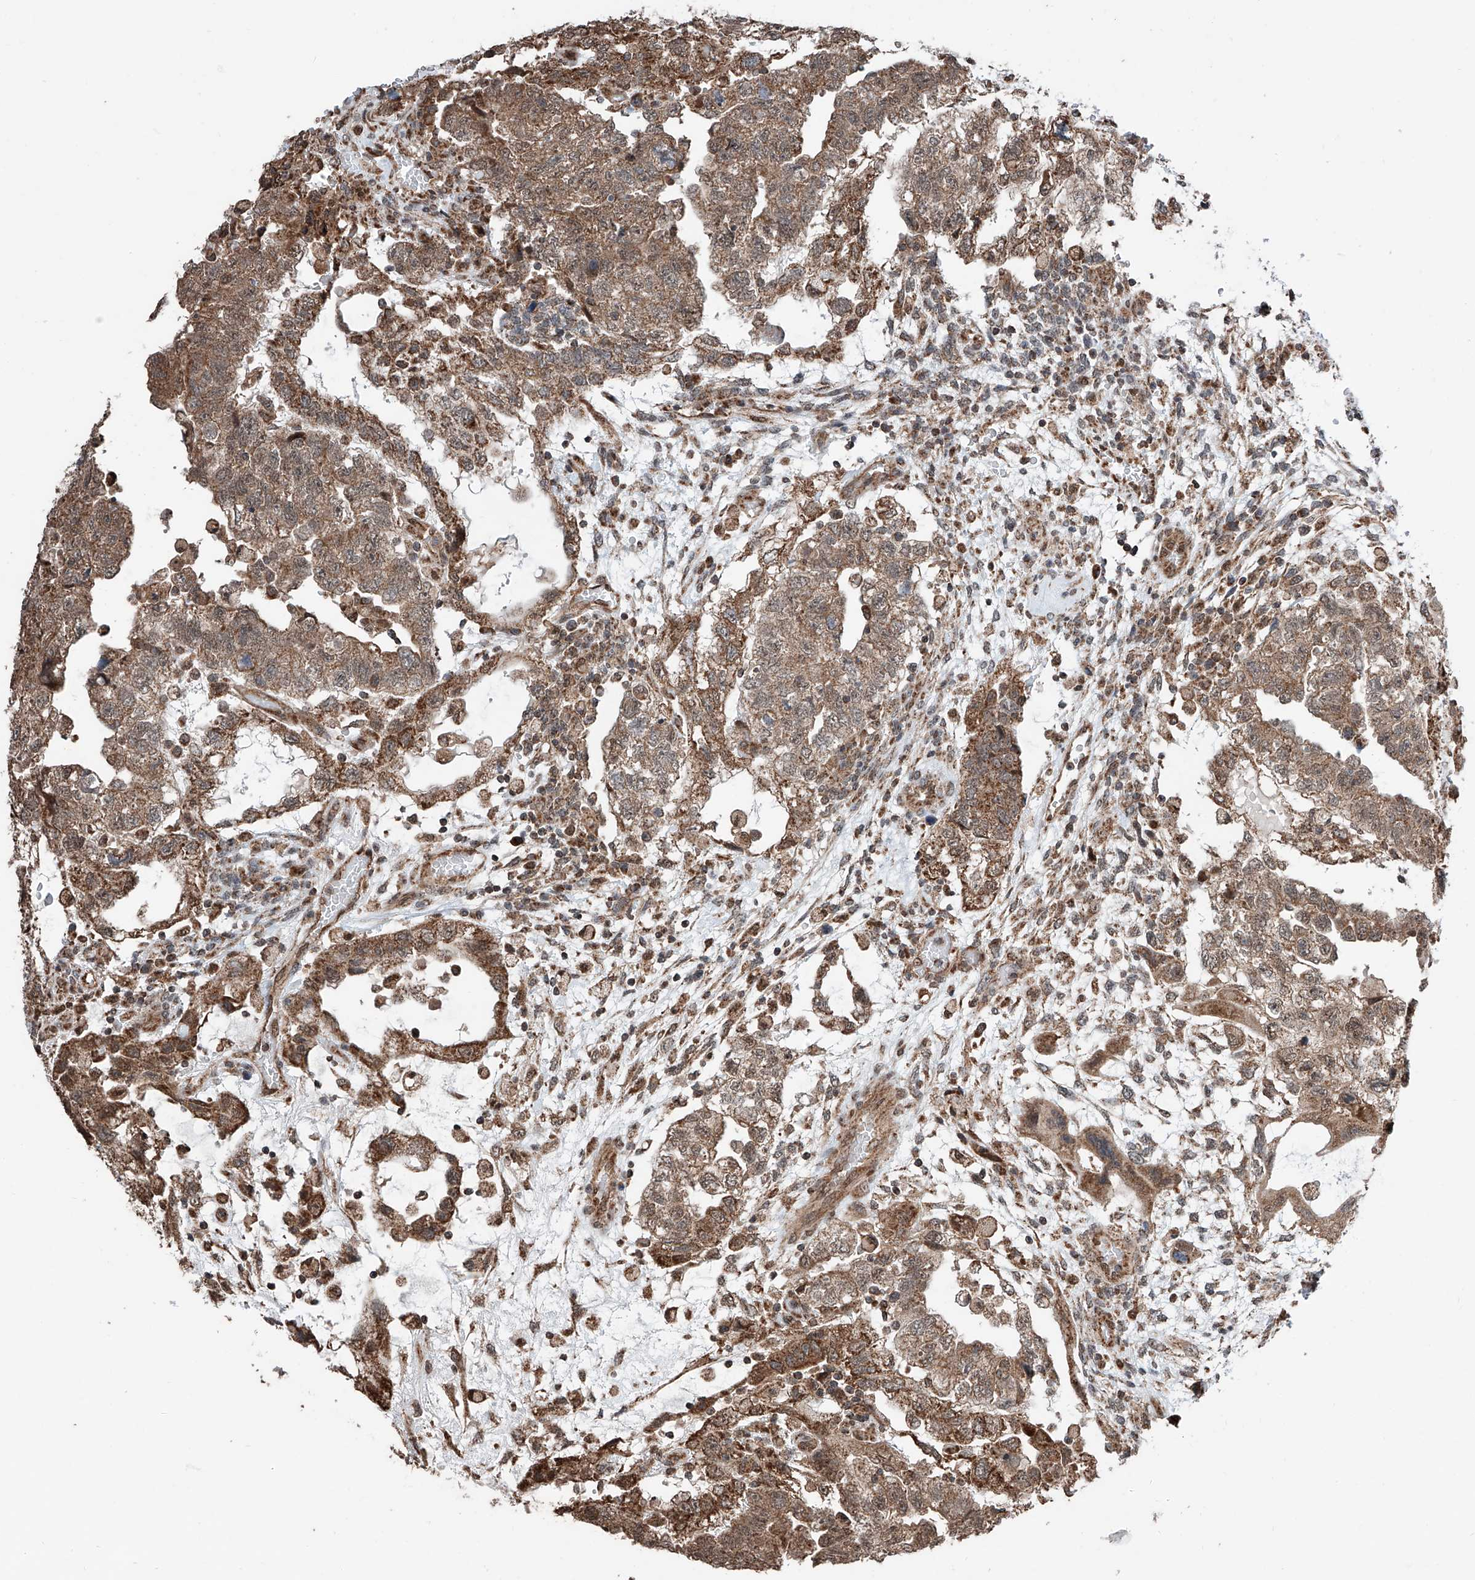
{"staining": {"intensity": "moderate", "quantity": ">75%", "location": "cytoplasmic/membranous"}, "tissue": "testis cancer", "cell_type": "Tumor cells", "image_type": "cancer", "snomed": [{"axis": "morphology", "description": "Carcinoma, Embryonal, NOS"}, {"axis": "topography", "description": "Testis"}], "caption": "Moderate cytoplasmic/membranous expression is seen in approximately >75% of tumor cells in embryonal carcinoma (testis). (DAB (3,3'-diaminobenzidine) = brown stain, brightfield microscopy at high magnification).", "gene": "ZNF445", "patient": {"sex": "male", "age": 36}}